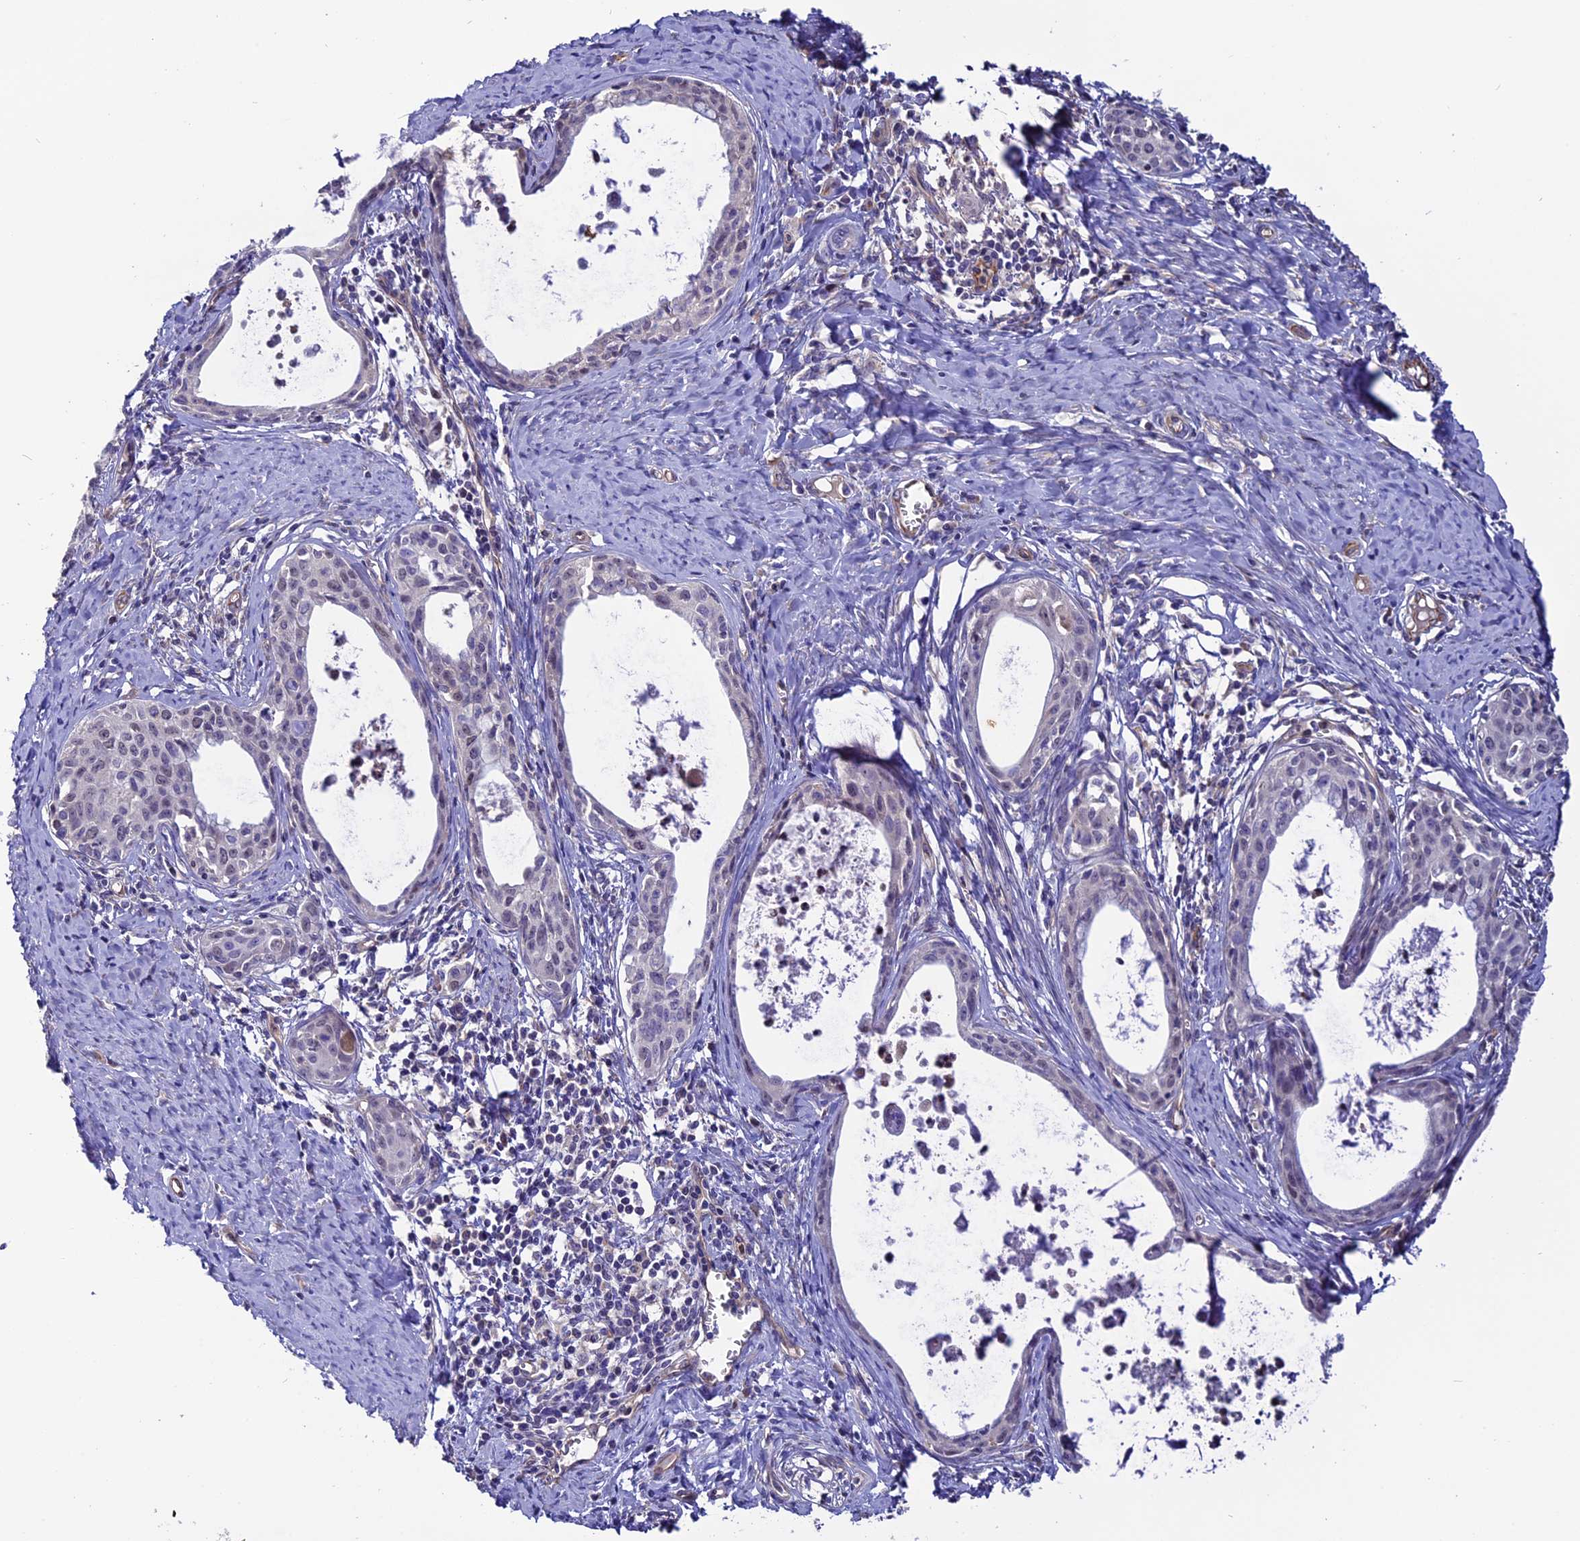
{"staining": {"intensity": "negative", "quantity": "none", "location": "none"}, "tissue": "cervical cancer", "cell_type": "Tumor cells", "image_type": "cancer", "snomed": [{"axis": "morphology", "description": "Squamous cell carcinoma, NOS"}, {"axis": "topography", "description": "Cervix"}], "caption": "The micrograph displays no staining of tumor cells in cervical squamous cell carcinoma.", "gene": "PDILT", "patient": {"sex": "female", "age": 52}}